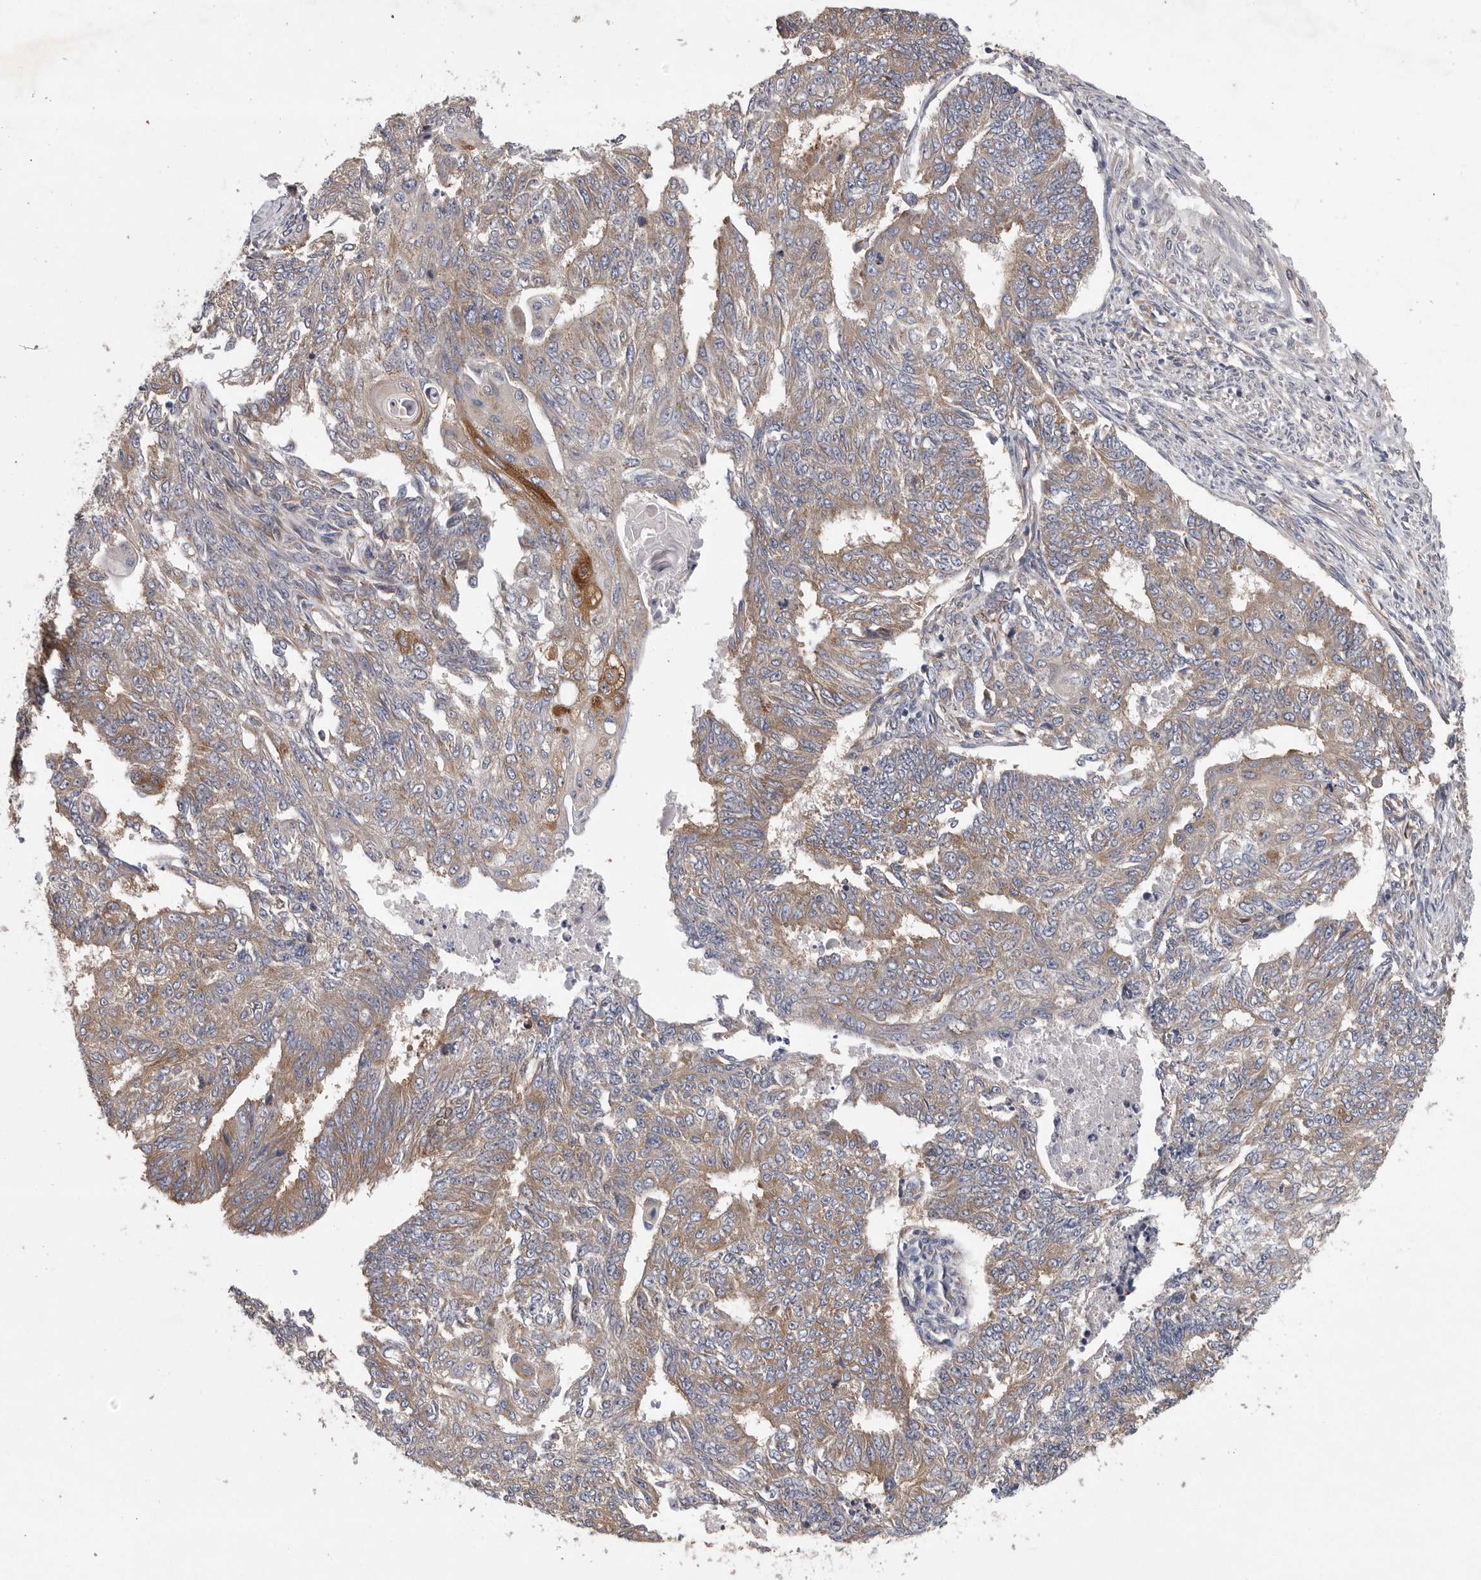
{"staining": {"intensity": "weak", "quantity": ">75%", "location": "cytoplasmic/membranous"}, "tissue": "endometrial cancer", "cell_type": "Tumor cells", "image_type": "cancer", "snomed": [{"axis": "morphology", "description": "Adenocarcinoma, NOS"}, {"axis": "topography", "description": "Endometrium"}], "caption": "Endometrial adenocarcinoma was stained to show a protein in brown. There is low levels of weak cytoplasmic/membranous expression in about >75% of tumor cells. Immunohistochemistry (ihc) stains the protein of interest in brown and the nuclei are stained blue.", "gene": "OXR1", "patient": {"sex": "female", "age": 32}}